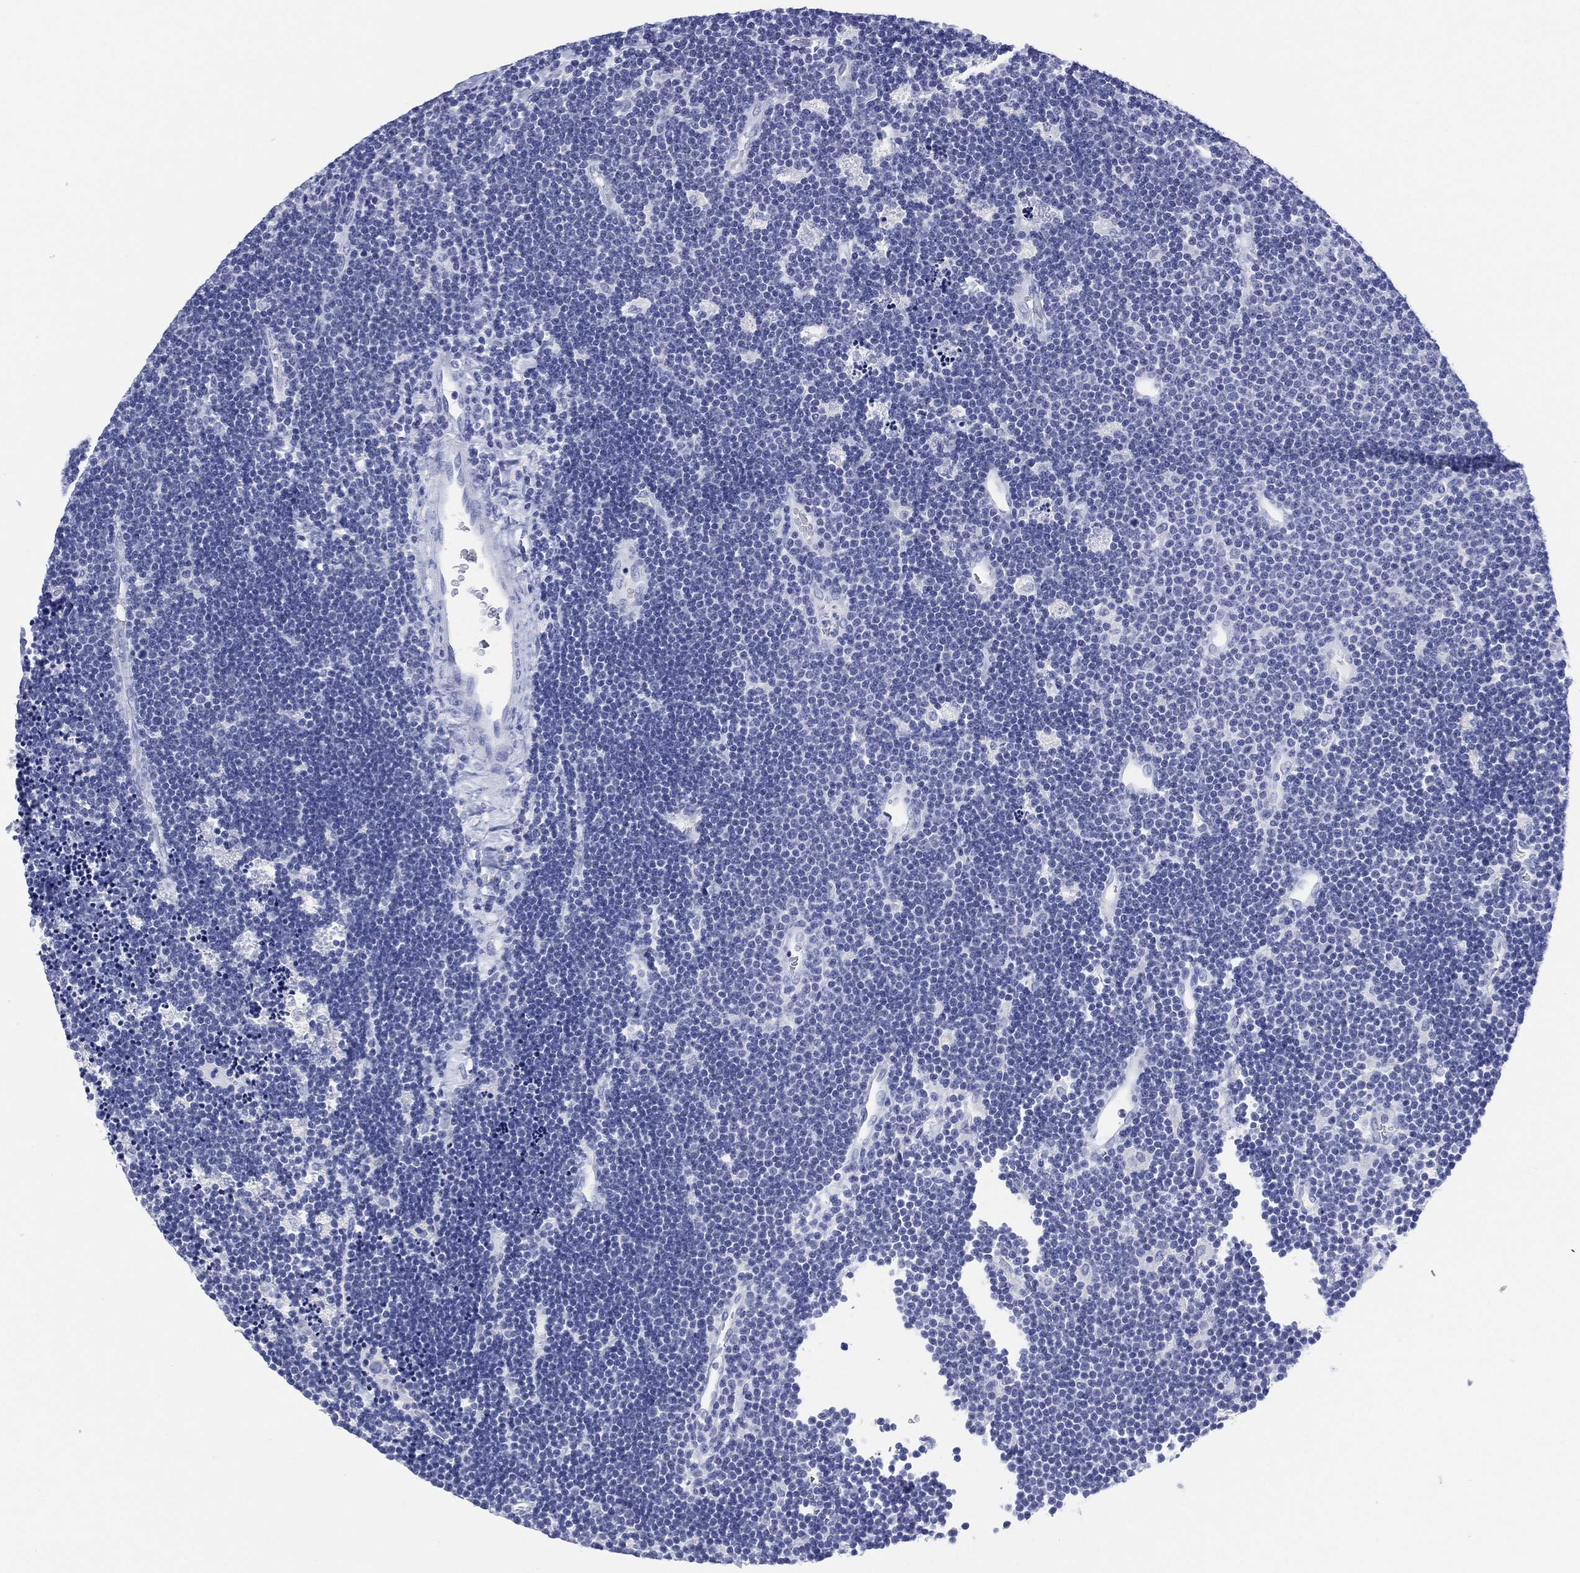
{"staining": {"intensity": "negative", "quantity": "none", "location": "none"}, "tissue": "lymphoma", "cell_type": "Tumor cells", "image_type": "cancer", "snomed": [{"axis": "morphology", "description": "Malignant lymphoma, non-Hodgkin's type, Low grade"}, {"axis": "topography", "description": "Brain"}], "caption": "High power microscopy photomicrograph of an IHC histopathology image of malignant lymphoma, non-Hodgkin's type (low-grade), revealing no significant staining in tumor cells.", "gene": "SLC9C2", "patient": {"sex": "female", "age": 66}}